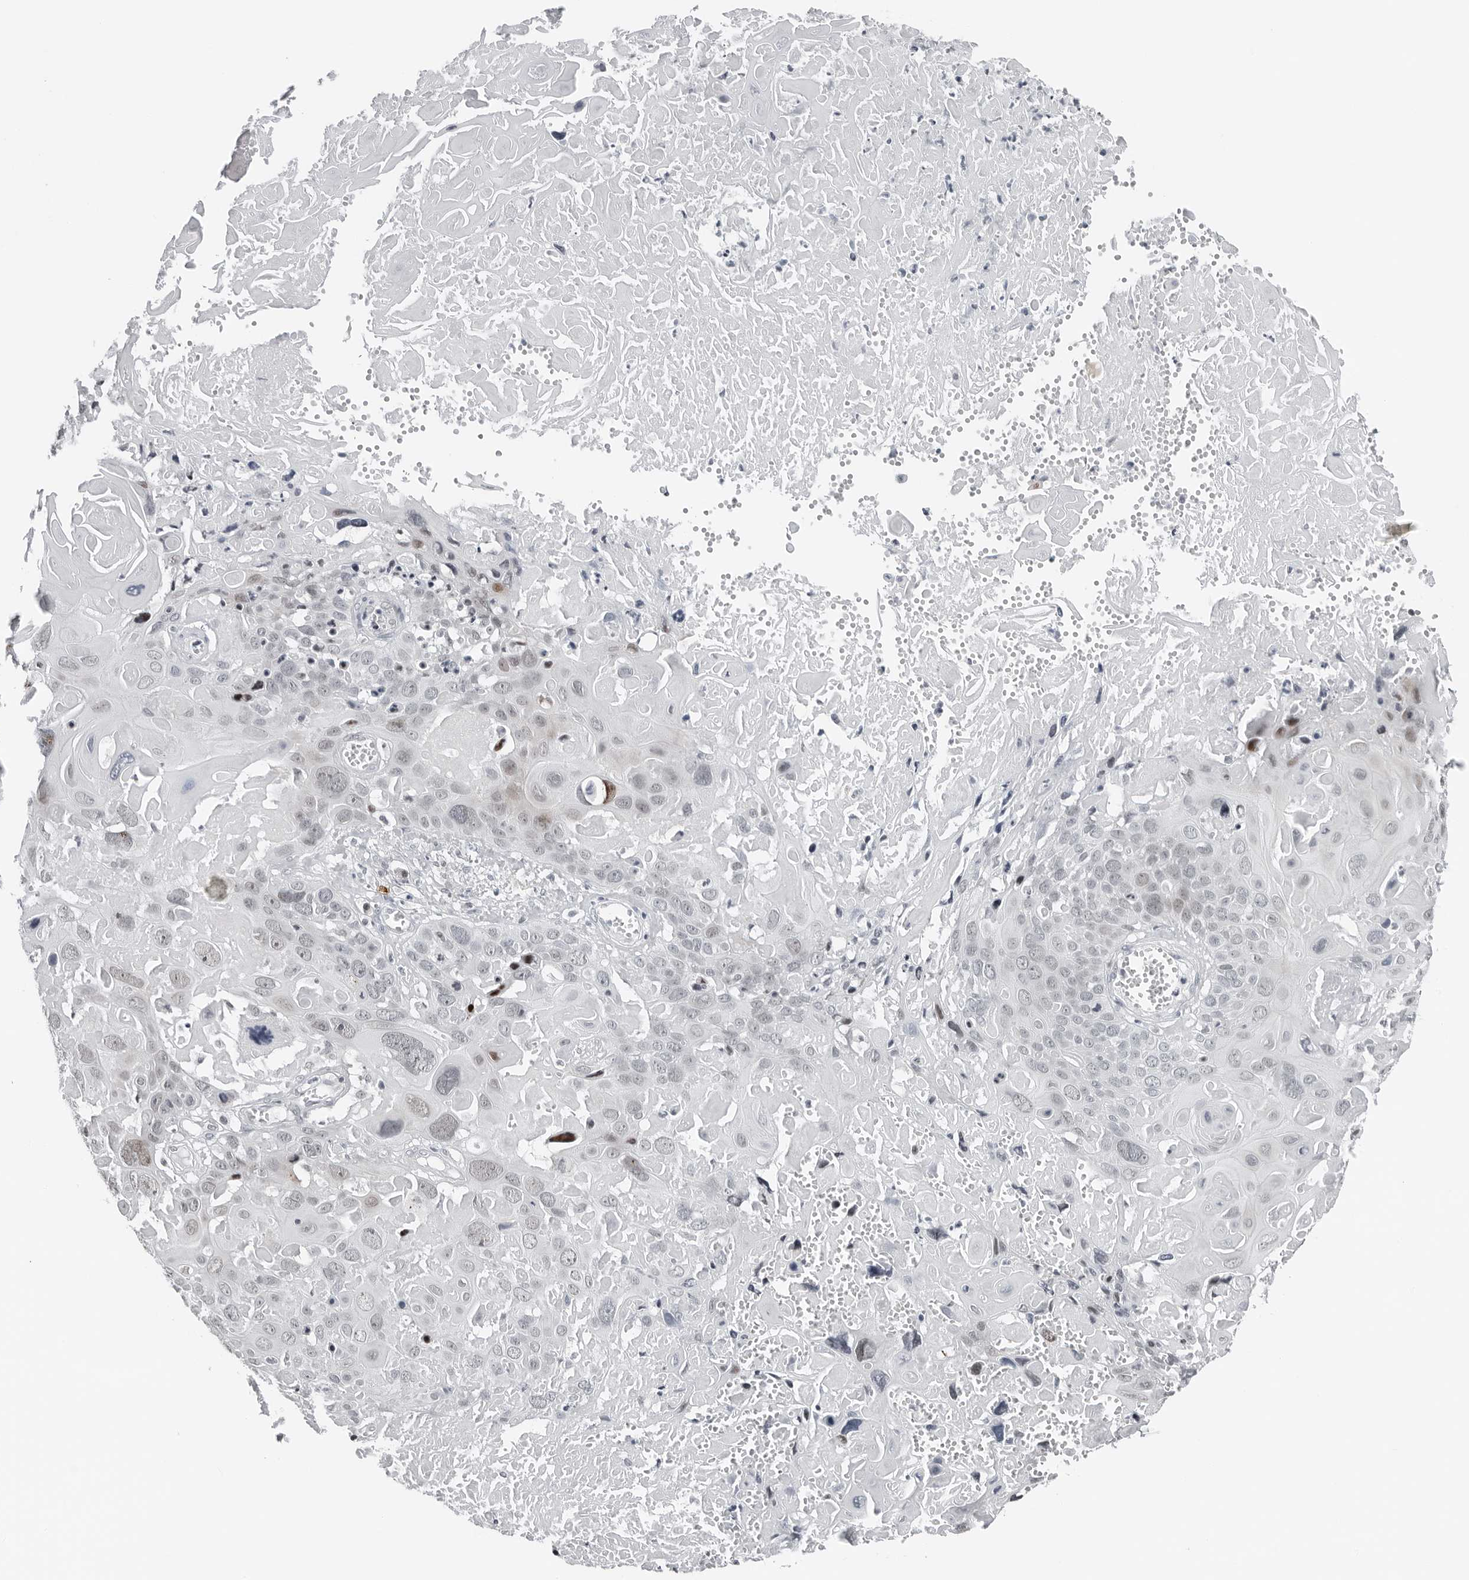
{"staining": {"intensity": "weak", "quantity": "<25%", "location": "nuclear"}, "tissue": "cervical cancer", "cell_type": "Tumor cells", "image_type": "cancer", "snomed": [{"axis": "morphology", "description": "Squamous cell carcinoma, NOS"}, {"axis": "topography", "description": "Cervix"}], "caption": "There is no significant staining in tumor cells of cervical squamous cell carcinoma.", "gene": "PPP1R42", "patient": {"sex": "female", "age": 74}}